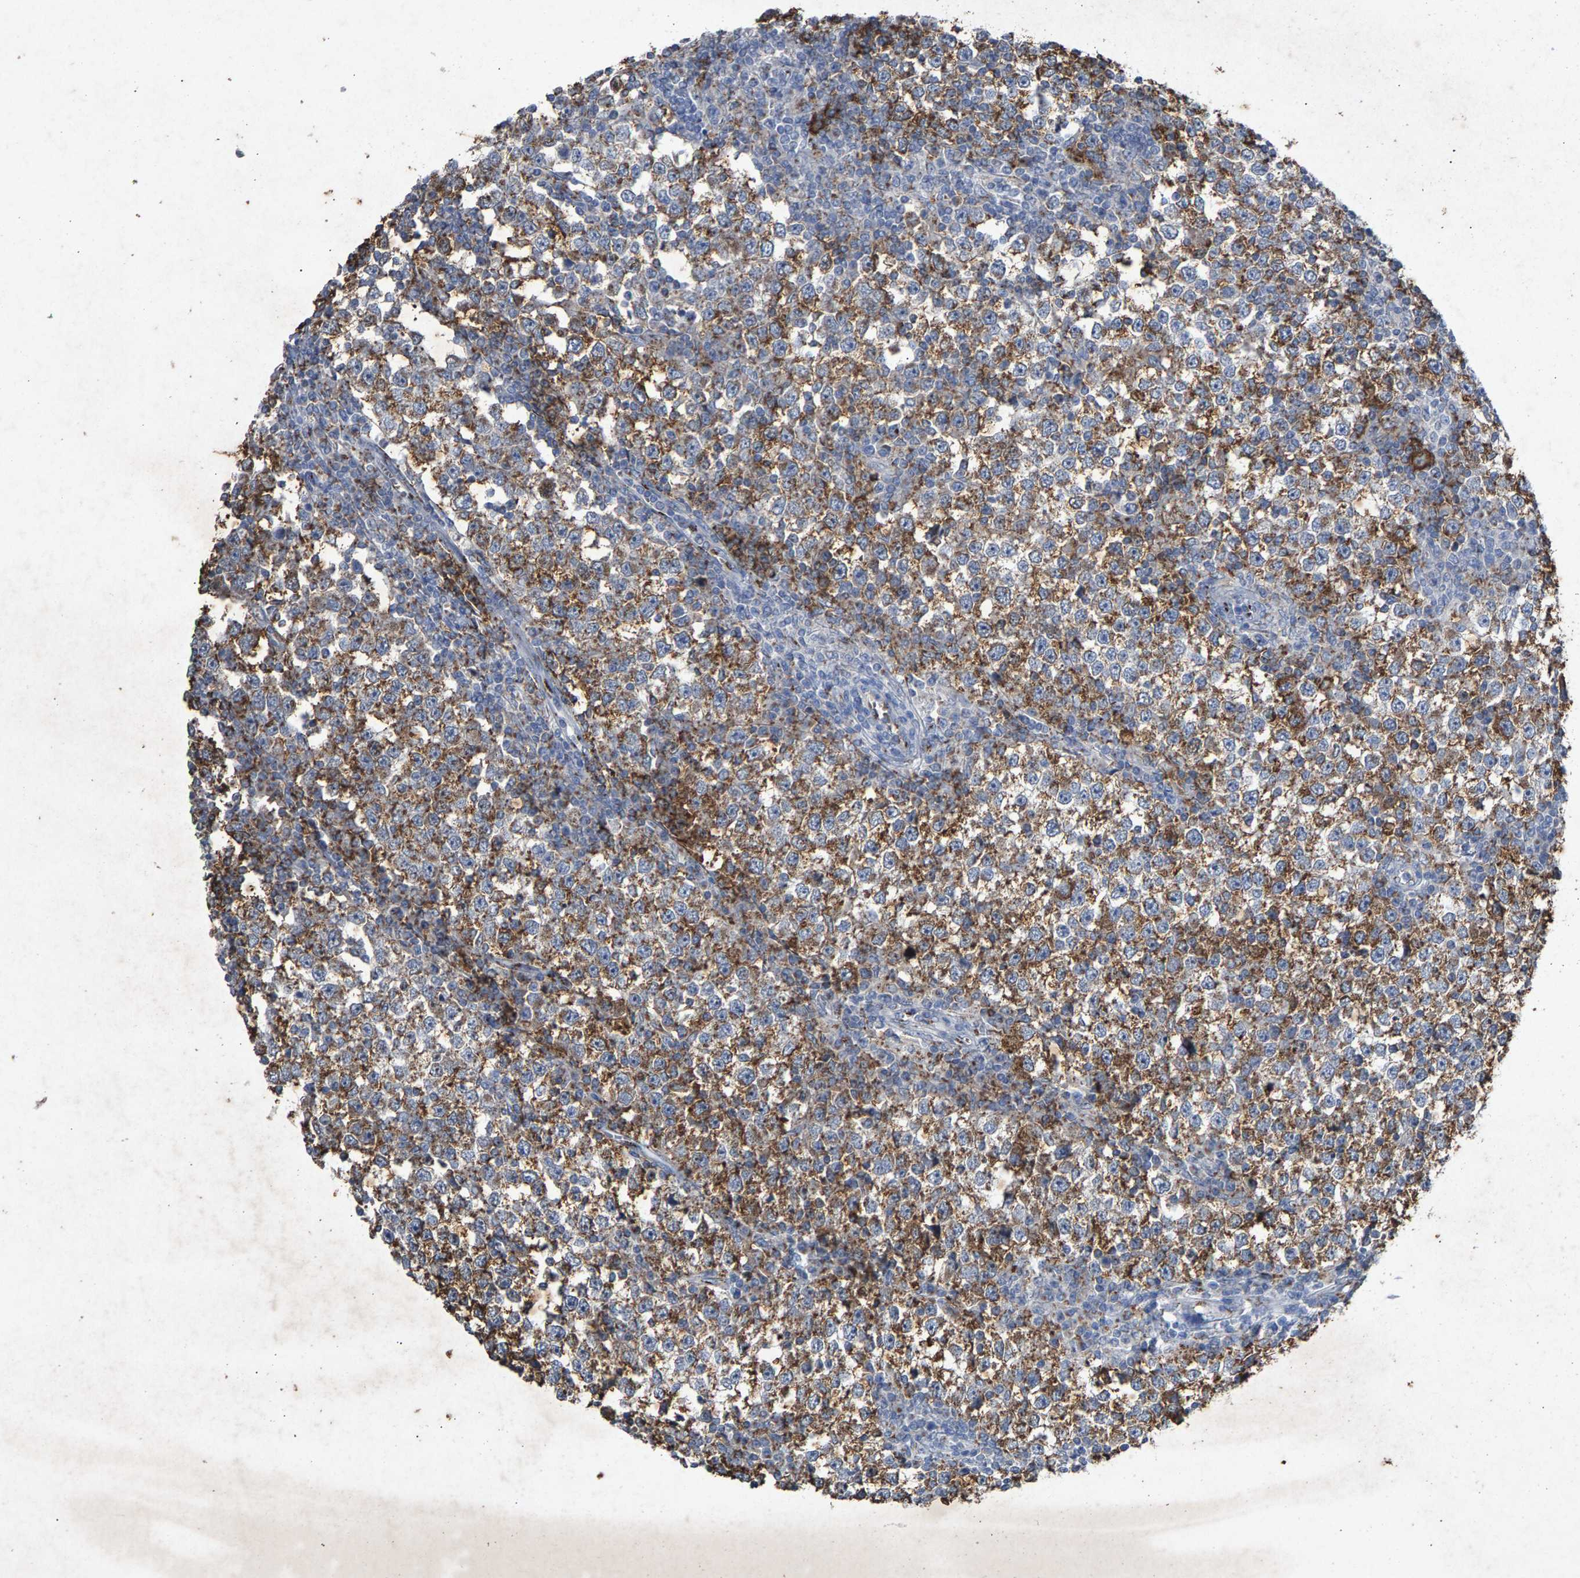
{"staining": {"intensity": "moderate", "quantity": ">75%", "location": "cytoplasmic/membranous"}, "tissue": "testis cancer", "cell_type": "Tumor cells", "image_type": "cancer", "snomed": [{"axis": "morphology", "description": "Seminoma, NOS"}, {"axis": "topography", "description": "Testis"}], "caption": "Immunohistochemistry (IHC) histopathology image of neoplastic tissue: testis cancer stained using IHC exhibits medium levels of moderate protein expression localized specifically in the cytoplasmic/membranous of tumor cells, appearing as a cytoplasmic/membranous brown color.", "gene": "MAN2A1", "patient": {"sex": "male", "age": 65}}